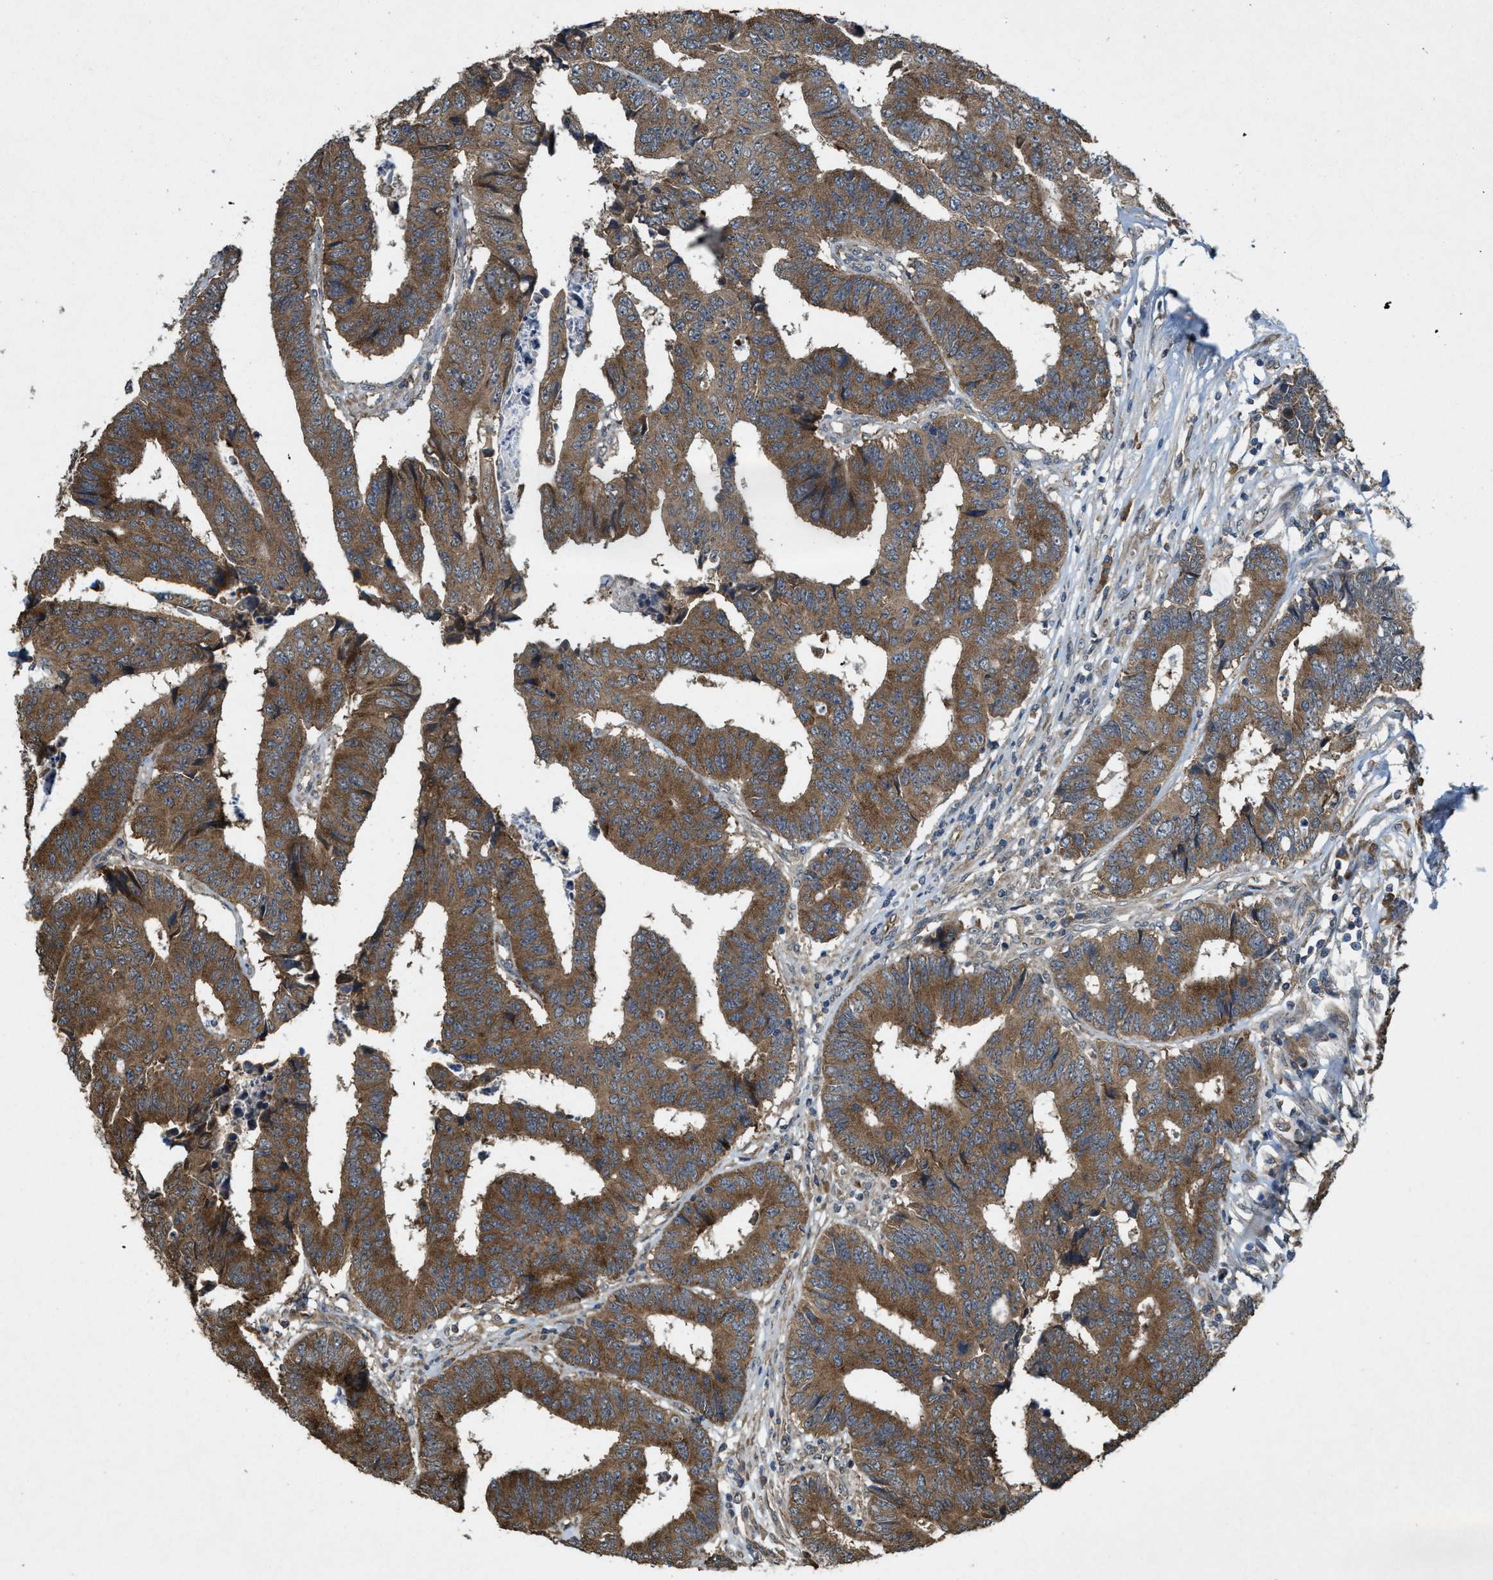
{"staining": {"intensity": "moderate", "quantity": ">75%", "location": "cytoplasmic/membranous"}, "tissue": "colorectal cancer", "cell_type": "Tumor cells", "image_type": "cancer", "snomed": [{"axis": "morphology", "description": "Adenocarcinoma, NOS"}, {"axis": "topography", "description": "Rectum"}], "caption": "Immunohistochemistry micrograph of neoplastic tissue: adenocarcinoma (colorectal) stained using immunohistochemistry displays medium levels of moderate protein expression localized specifically in the cytoplasmic/membranous of tumor cells, appearing as a cytoplasmic/membranous brown color.", "gene": "ARHGEF5", "patient": {"sex": "male", "age": 84}}